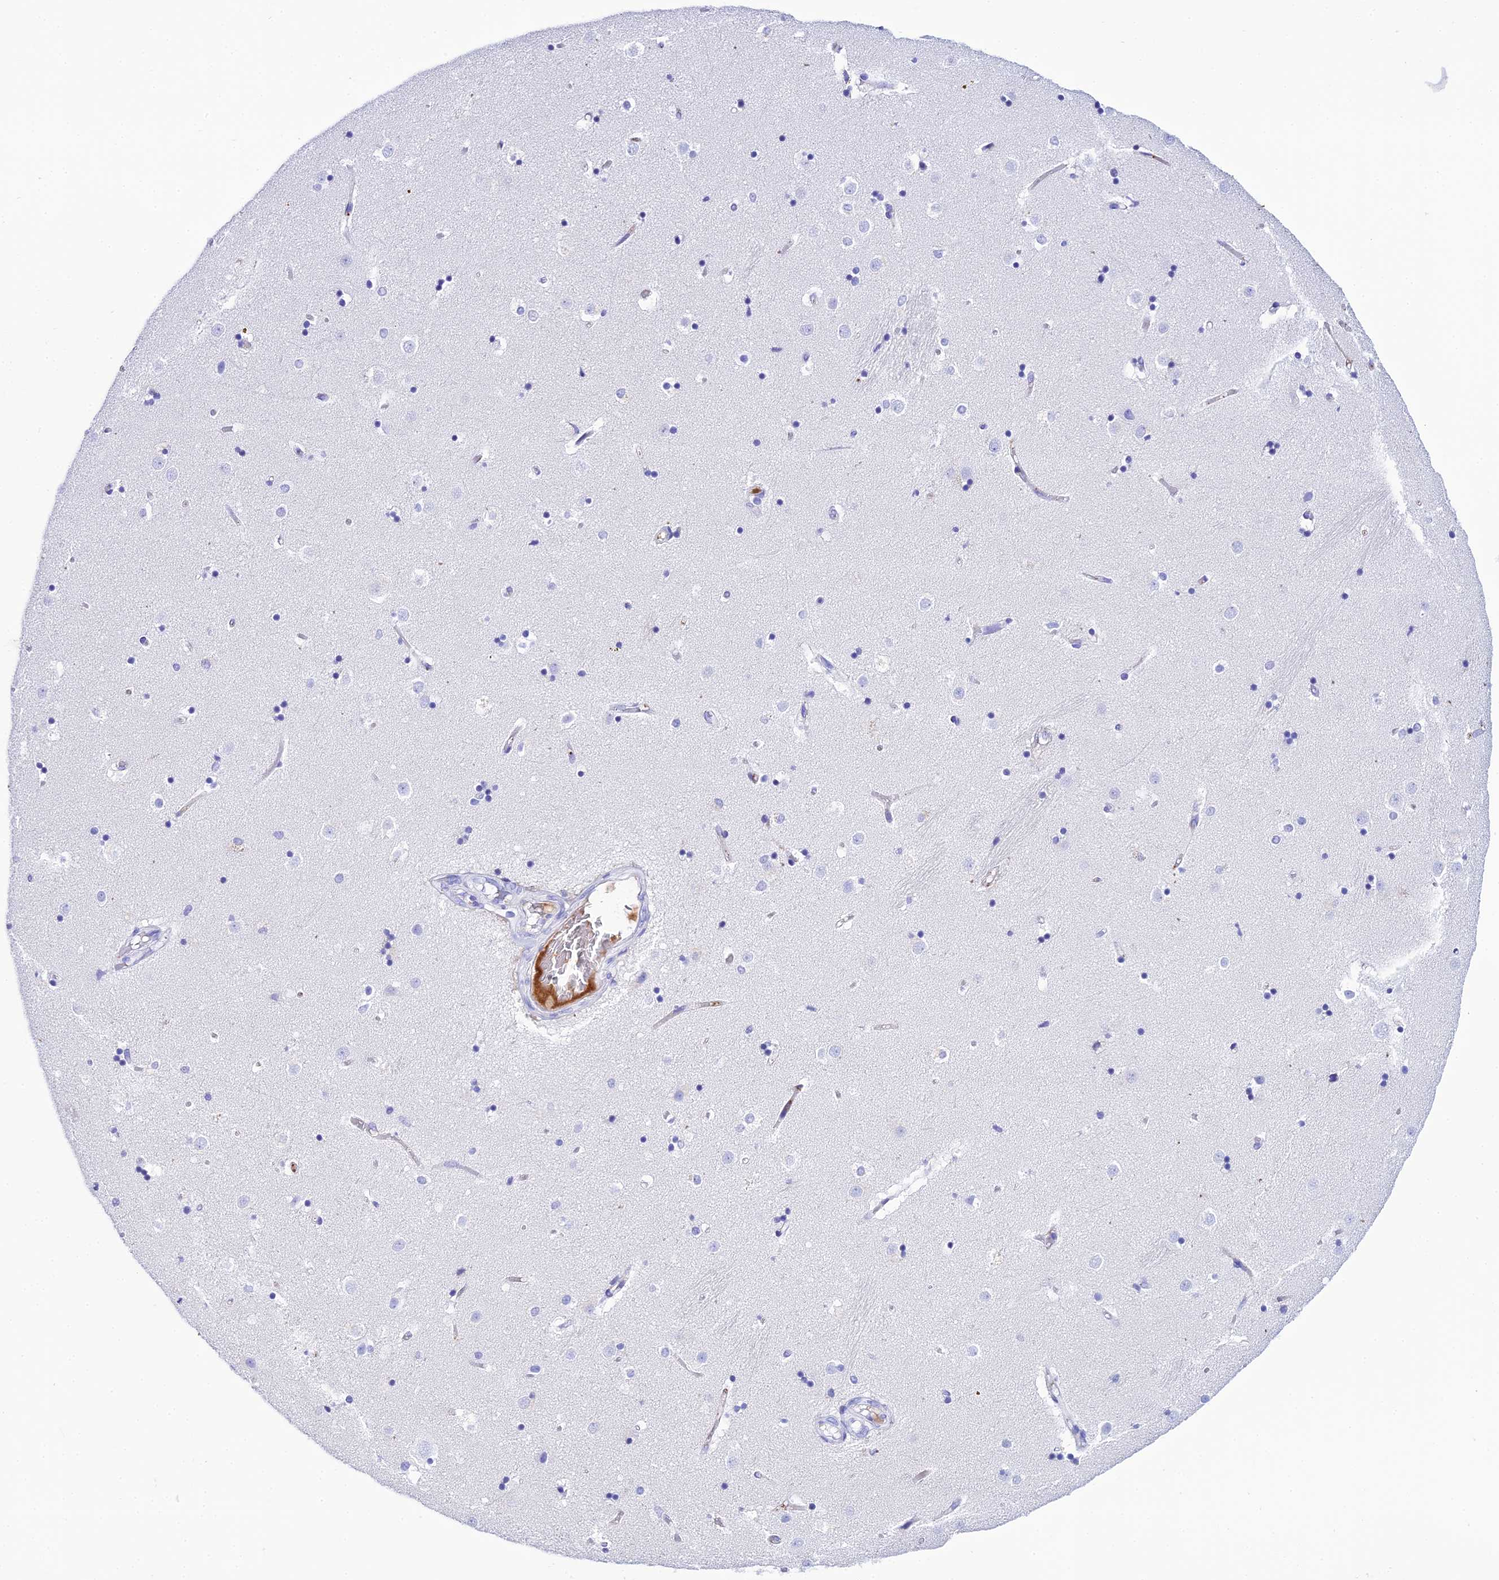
{"staining": {"intensity": "negative", "quantity": "none", "location": "none"}, "tissue": "caudate", "cell_type": "Glial cells", "image_type": "normal", "snomed": [{"axis": "morphology", "description": "Normal tissue, NOS"}, {"axis": "topography", "description": "Lateral ventricle wall"}], "caption": "Caudate stained for a protein using immunohistochemistry (IHC) demonstrates no staining glial cells.", "gene": "CELA3A", "patient": {"sex": "female", "age": 52}}